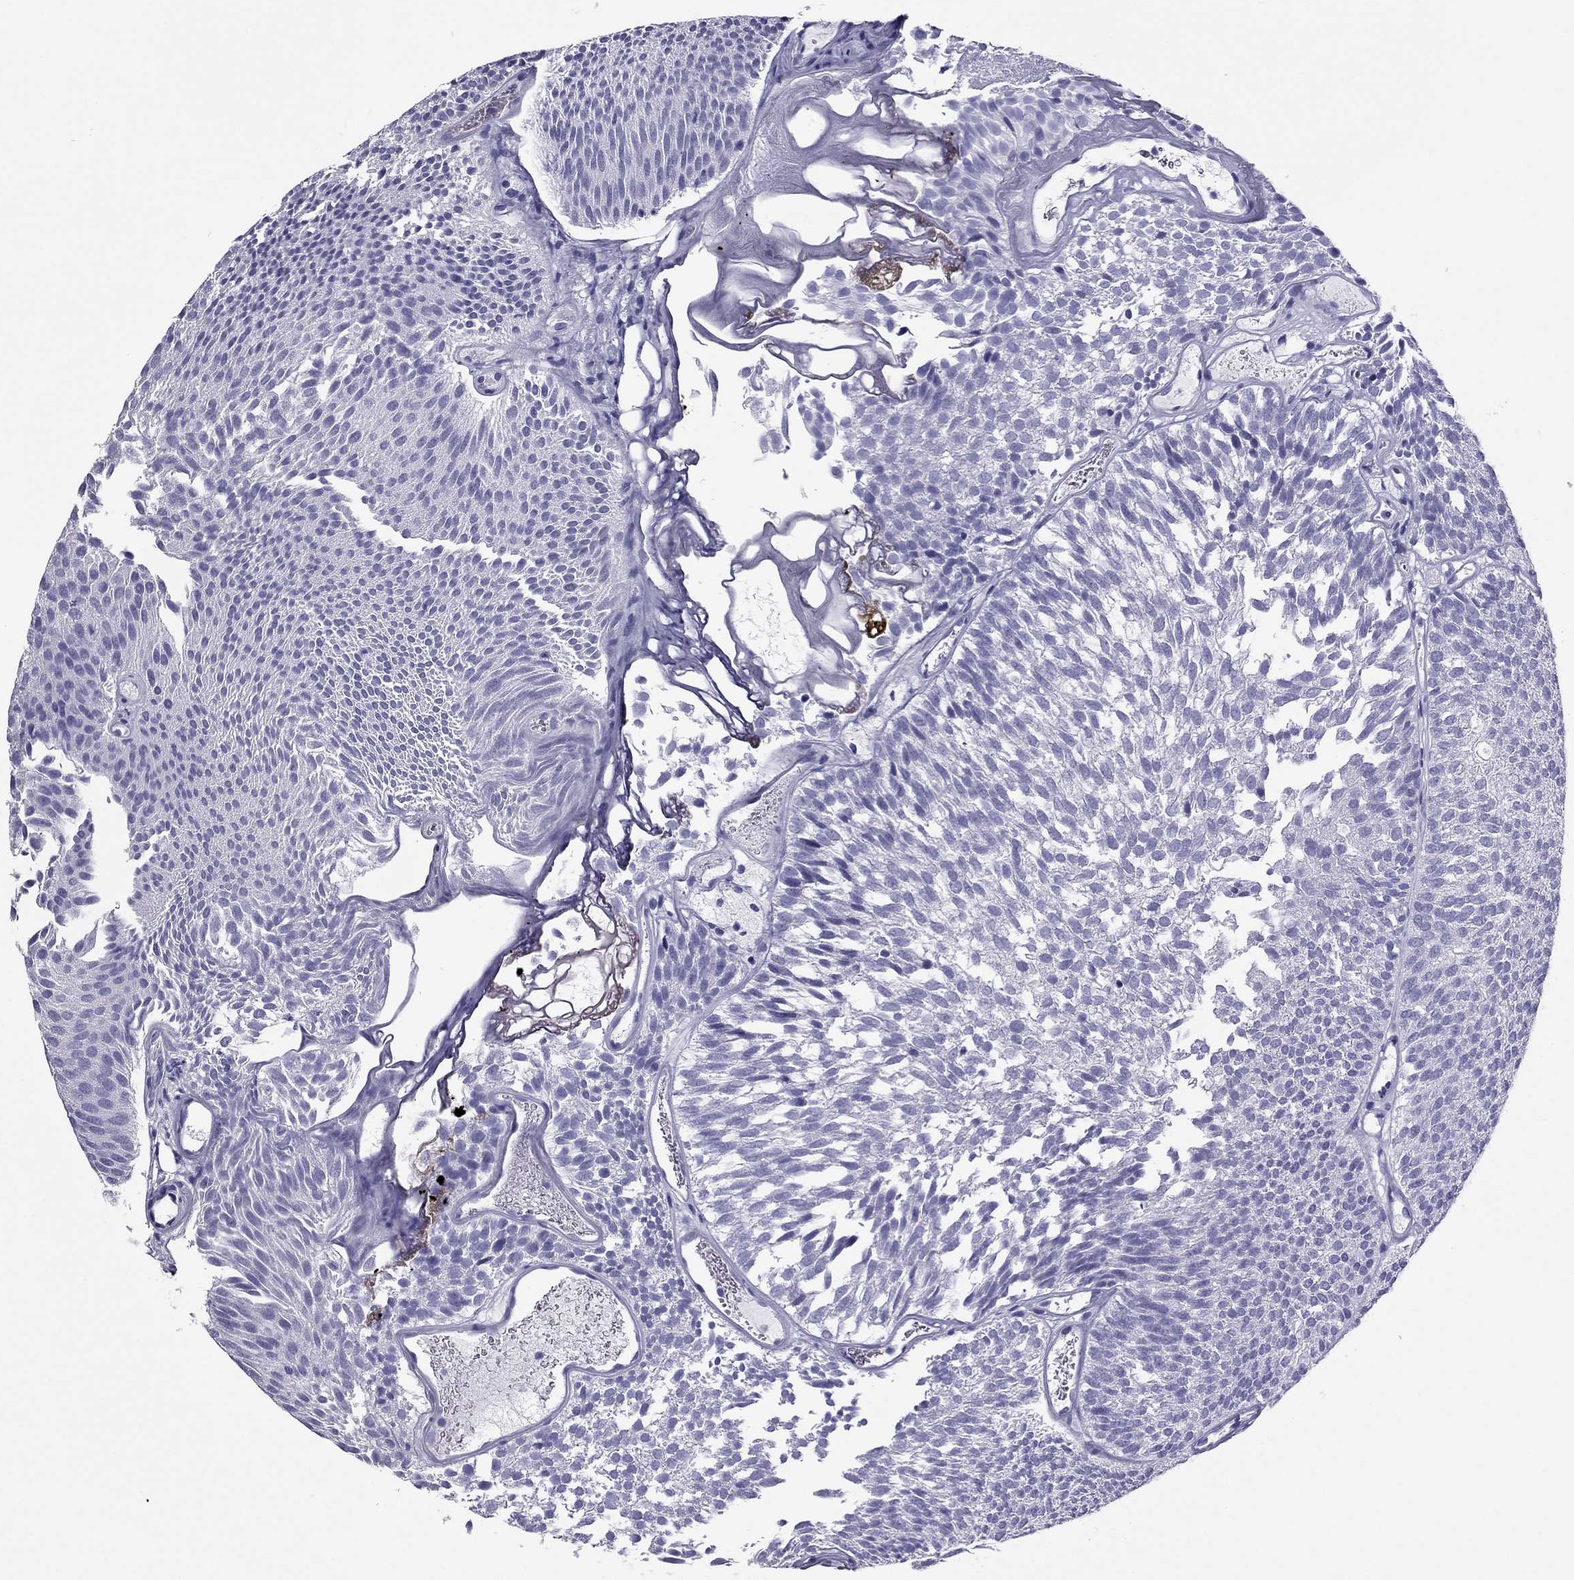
{"staining": {"intensity": "negative", "quantity": "none", "location": "none"}, "tissue": "urothelial cancer", "cell_type": "Tumor cells", "image_type": "cancer", "snomed": [{"axis": "morphology", "description": "Urothelial carcinoma, Low grade"}, {"axis": "topography", "description": "Urinary bladder"}], "caption": "Tumor cells are negative for brown protein staining in urothelial carcinoma (low-grade). The staining was performed using DAB to visualize the protein expression in brown, while the nuclei were stained in blue with hematoxylin (Magnification: 20x).", "gene": "PDE6A", "patient": {"sex": "male", "age": 52}}